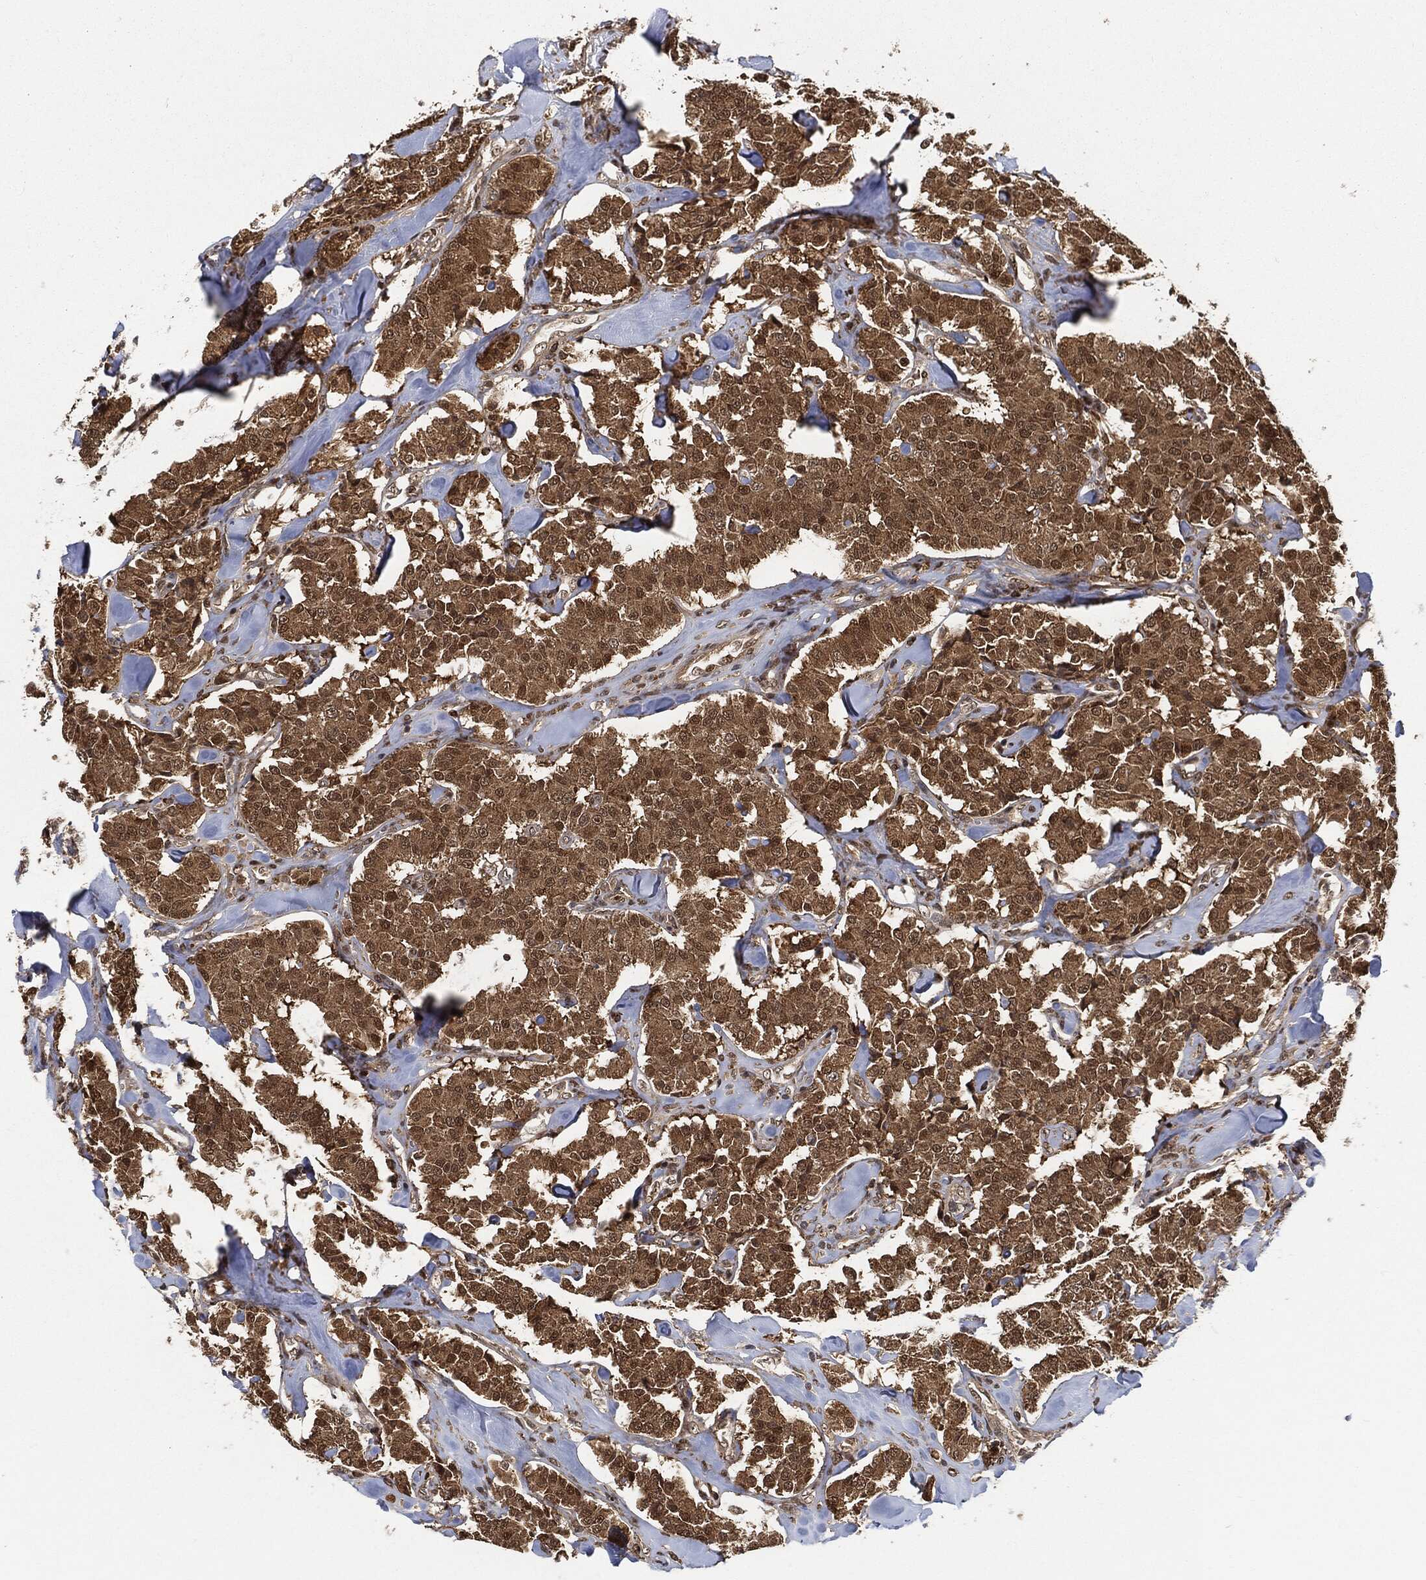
{"staining": {"intensity": "moderate", "quantity": ">75%", "location": "cytoplasmic/membranous,nuclear"}, "tissue": "carcinoid", "cell_type": "Tumor cells", "image_type": "cancer", "snomed": [{"axis": "morphology", "description": "Carcinoid, malignant, NOS"}, {"axis": "topography", "description": "Pancreas"}], "caption": "DAB immunohistochemical staining of carcinoid reveals moderate cytoplasmic/membranous and nuclear protein staining in approximately >75% of tumor cells.", "gene": "CUTA", "patient": {"sex": "male", "age": 41}}